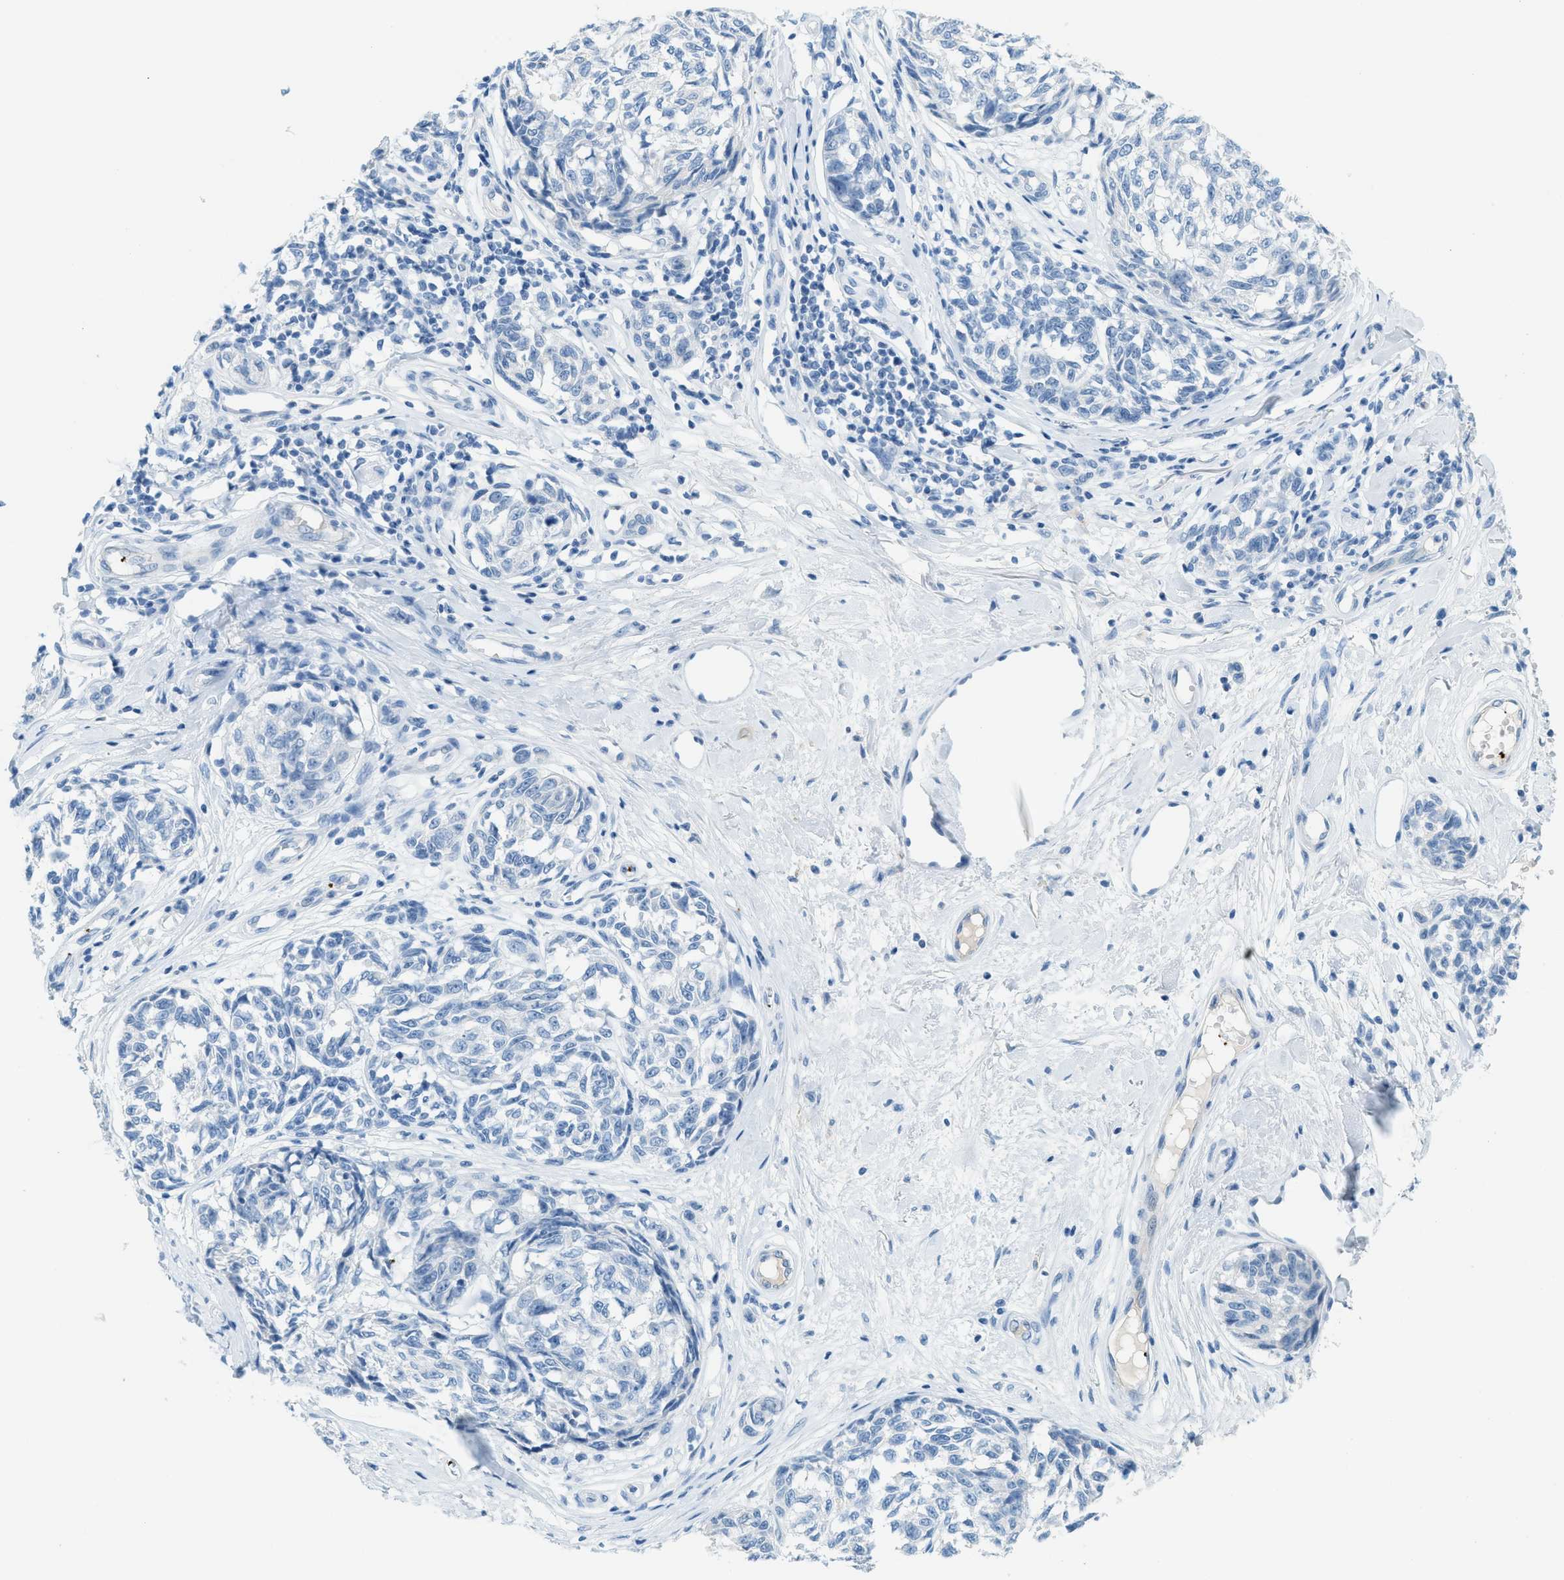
{"staining": {"intensity": "negative", "quantity": "none", "location": "none"}, "tissue": "melanoma", "cell_type": "Tumor cells", "image_type": "cancer", "snomed": [{"axis": "morphology", "description": "Malignant melanoma, NOS"}, {"axis": "topography", "description": "Skin"}], "caption": "Micrograph shows no significant protein positivity in tumor cells of melanoma.", "gene": "PPBP", "patient": {"sex": "female", "age": 64}}